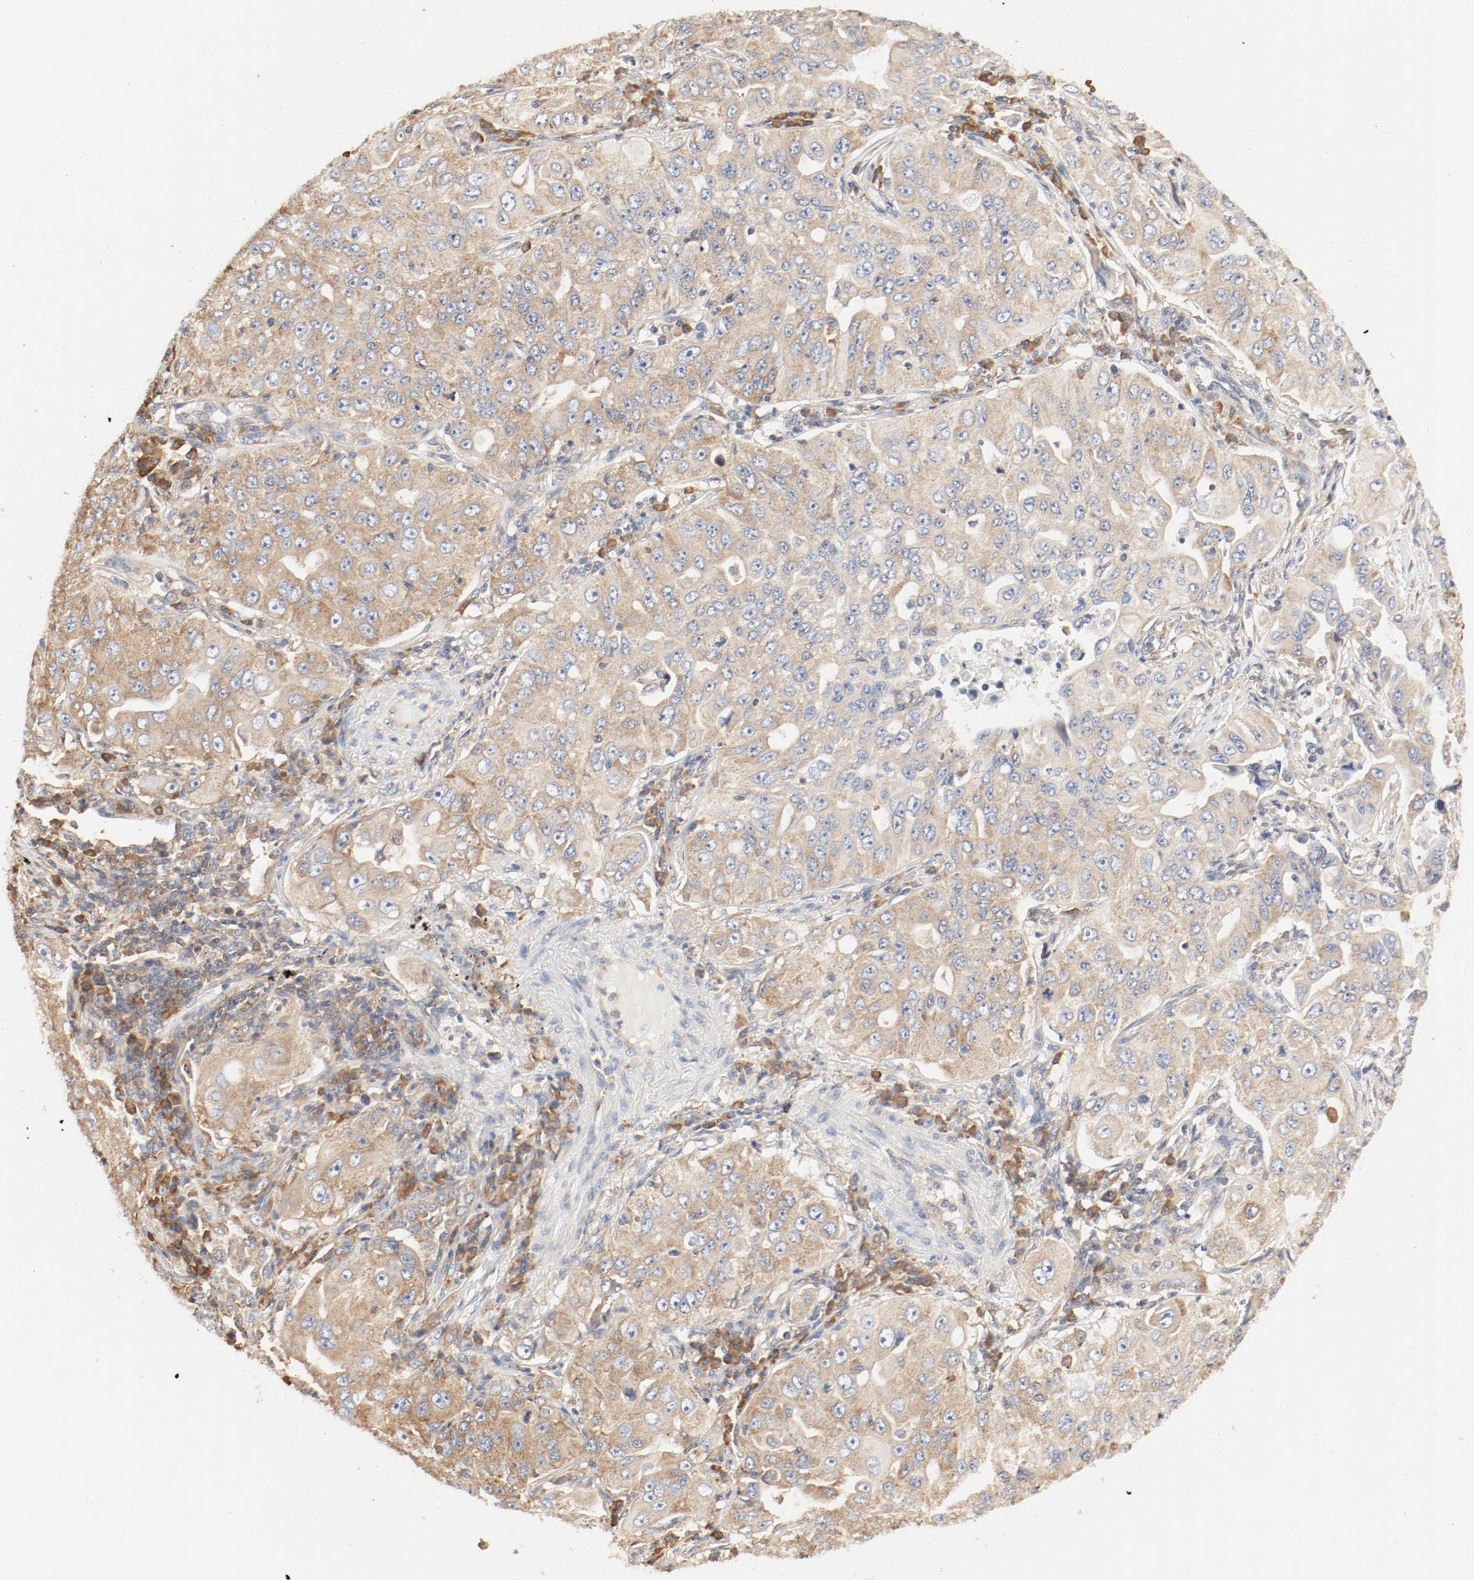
{"staining": {"intensity": "moderate", "quantity": ">75%", "location": "cytoplasmic/membranous"}, "tissue": "lung cancer", "cell_type": "Tumor cells", "image_type": "cancer", "snomed": [{"axis": "morphology", "description": "Adenocarcinoma, NOS"}, {"axis": "topography", "description": "Lung"}], "caption": "An immunohistochemistry photomicrograph of tumor tissue is shown. Protein staining in brown shows moderate cytoplasmic/membranous positivity in adenocarcinoma (lung) within tumor cells.", "gene": "RPS6", "patient": {"sex": "male", "age": 84}}